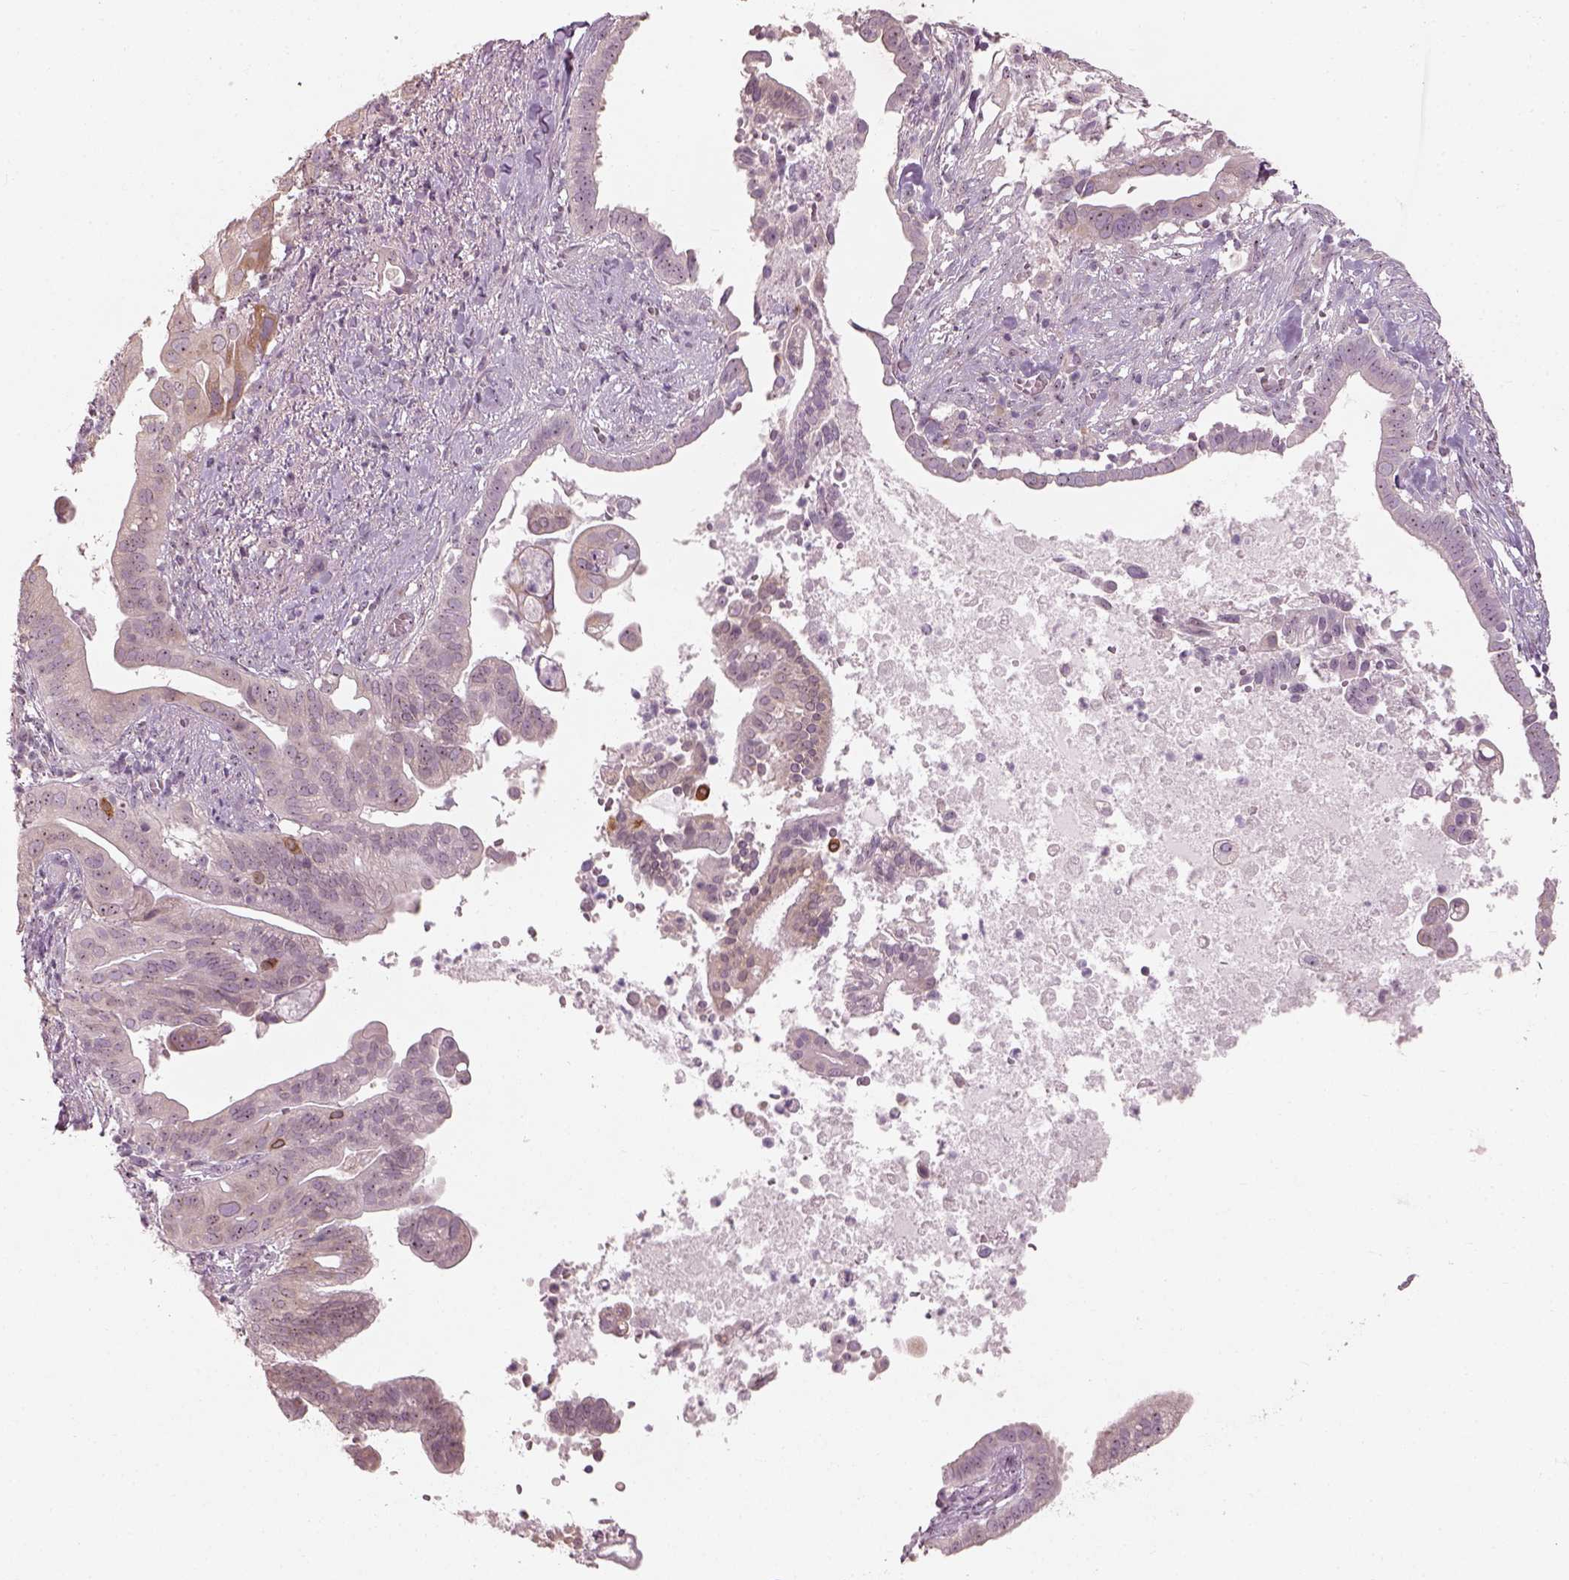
{"staining": {"intensity": "weak", "quantity": "<25%", "location": "cytoplasmic/membranous"}, "tissue": "pancreatic cancer", "cell_type": "Tumor cells", "image_type": "cancer", "snomed": [{"axis": "morphology", "description": "Adenocarcinoma, NOS"}, {"axis": "topography", "description": "Pancreas"}], "caption": "This is a micrograph of immunohistochemistry (IHC) staining of pancreatic adenocarcinoma, which shows no positivity in tumor cells.", "gene": "CDS1", "patient": {"sex": "male", "age": 61}}